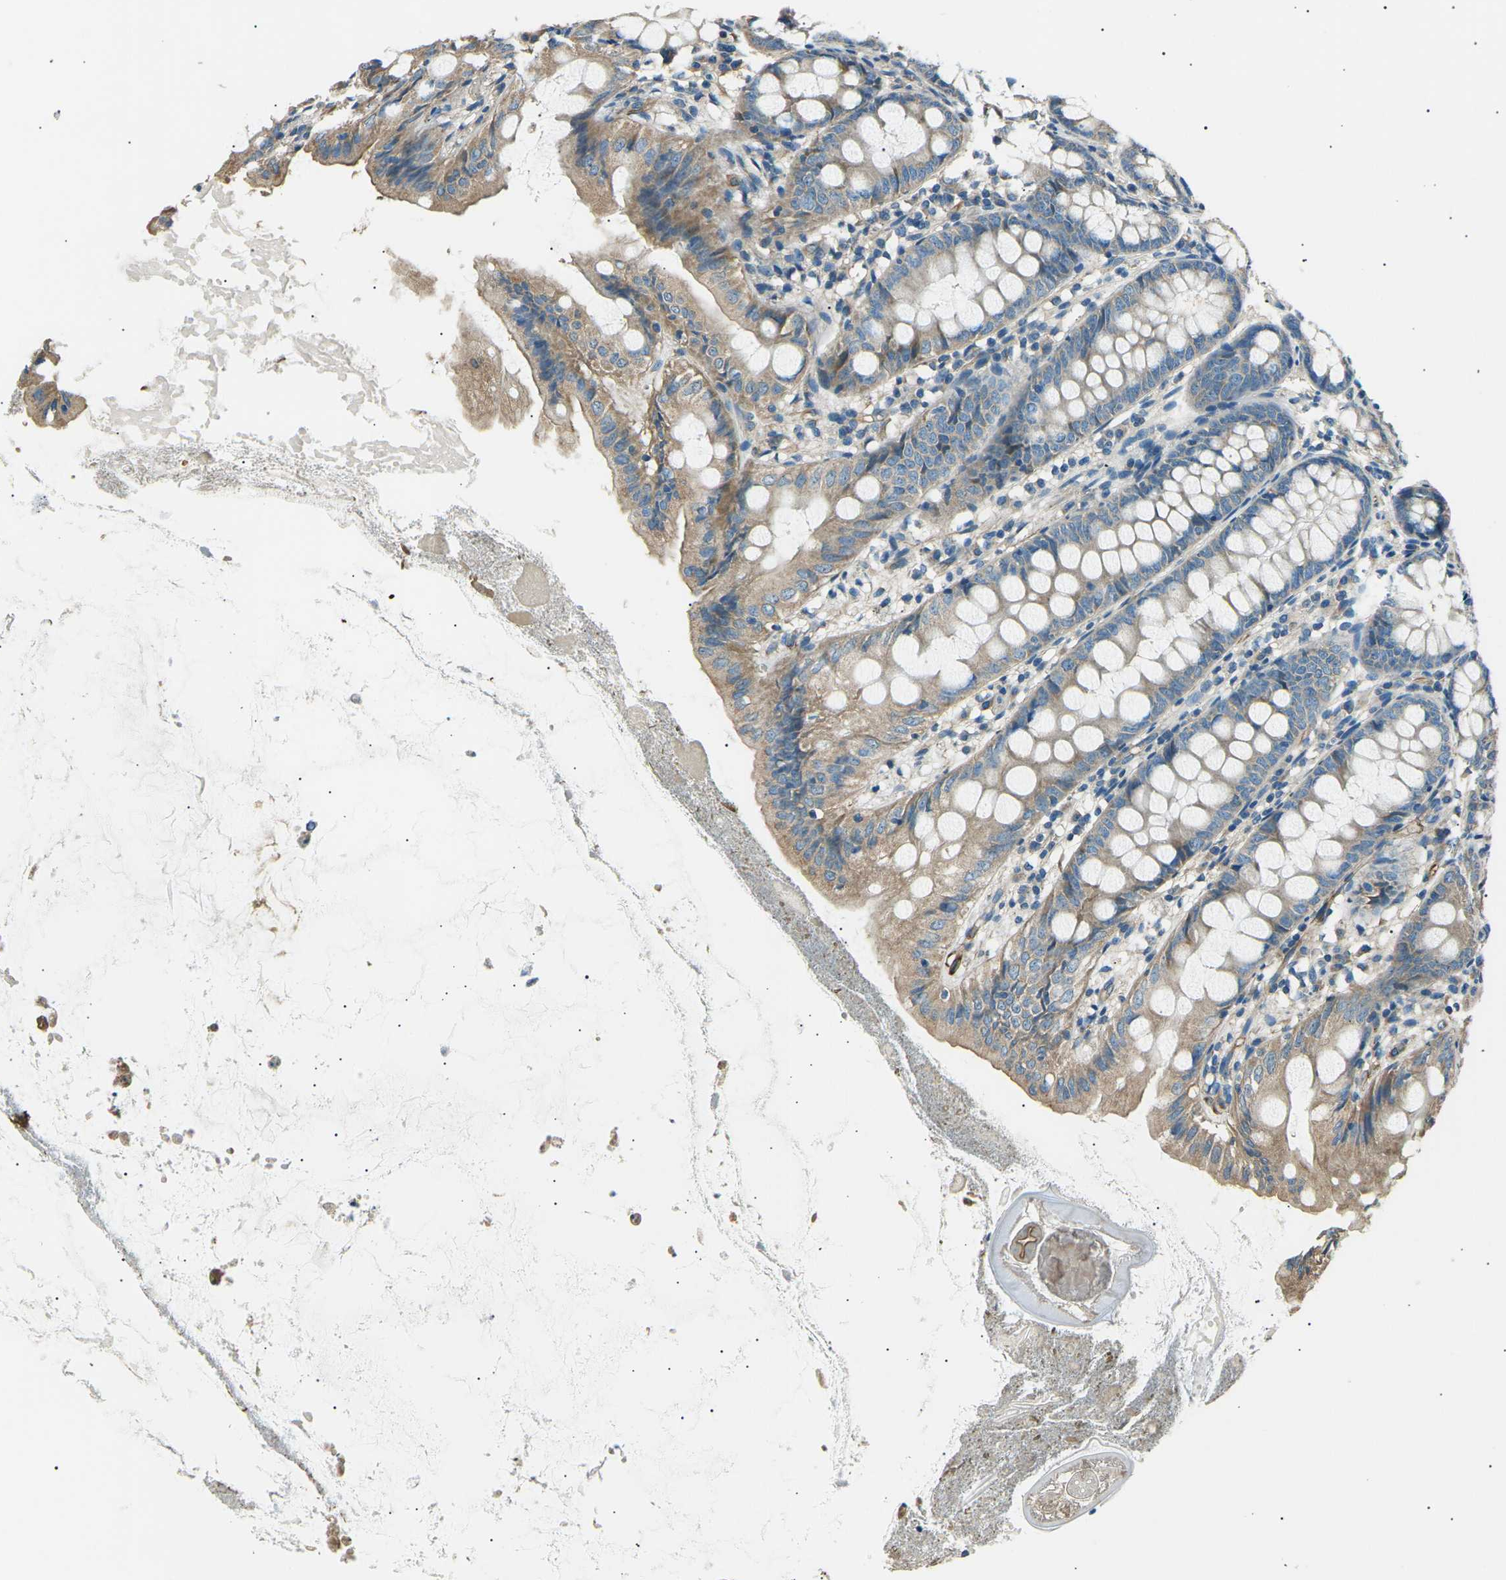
{"staining": {"intensity": "weak", "quantity": ">75%", "location": "cytoplasmic/membranous"}, "tissue": "appendix", "cell_type": "Glandular cells", "image_type": "normal", "snomed": [{"axis": "morphology", "description": "Normal tissue, NOS"}, {"axis": "topography", "description": "Appendix"}], "caption": "DAB immunohistochemical staining of benign human appendix displays weak cytoplasmic/membranous protein staining in approximately >75% of glandular cells.", "gene": "SLK", "patient": {"sex": "female", "age": 77}}